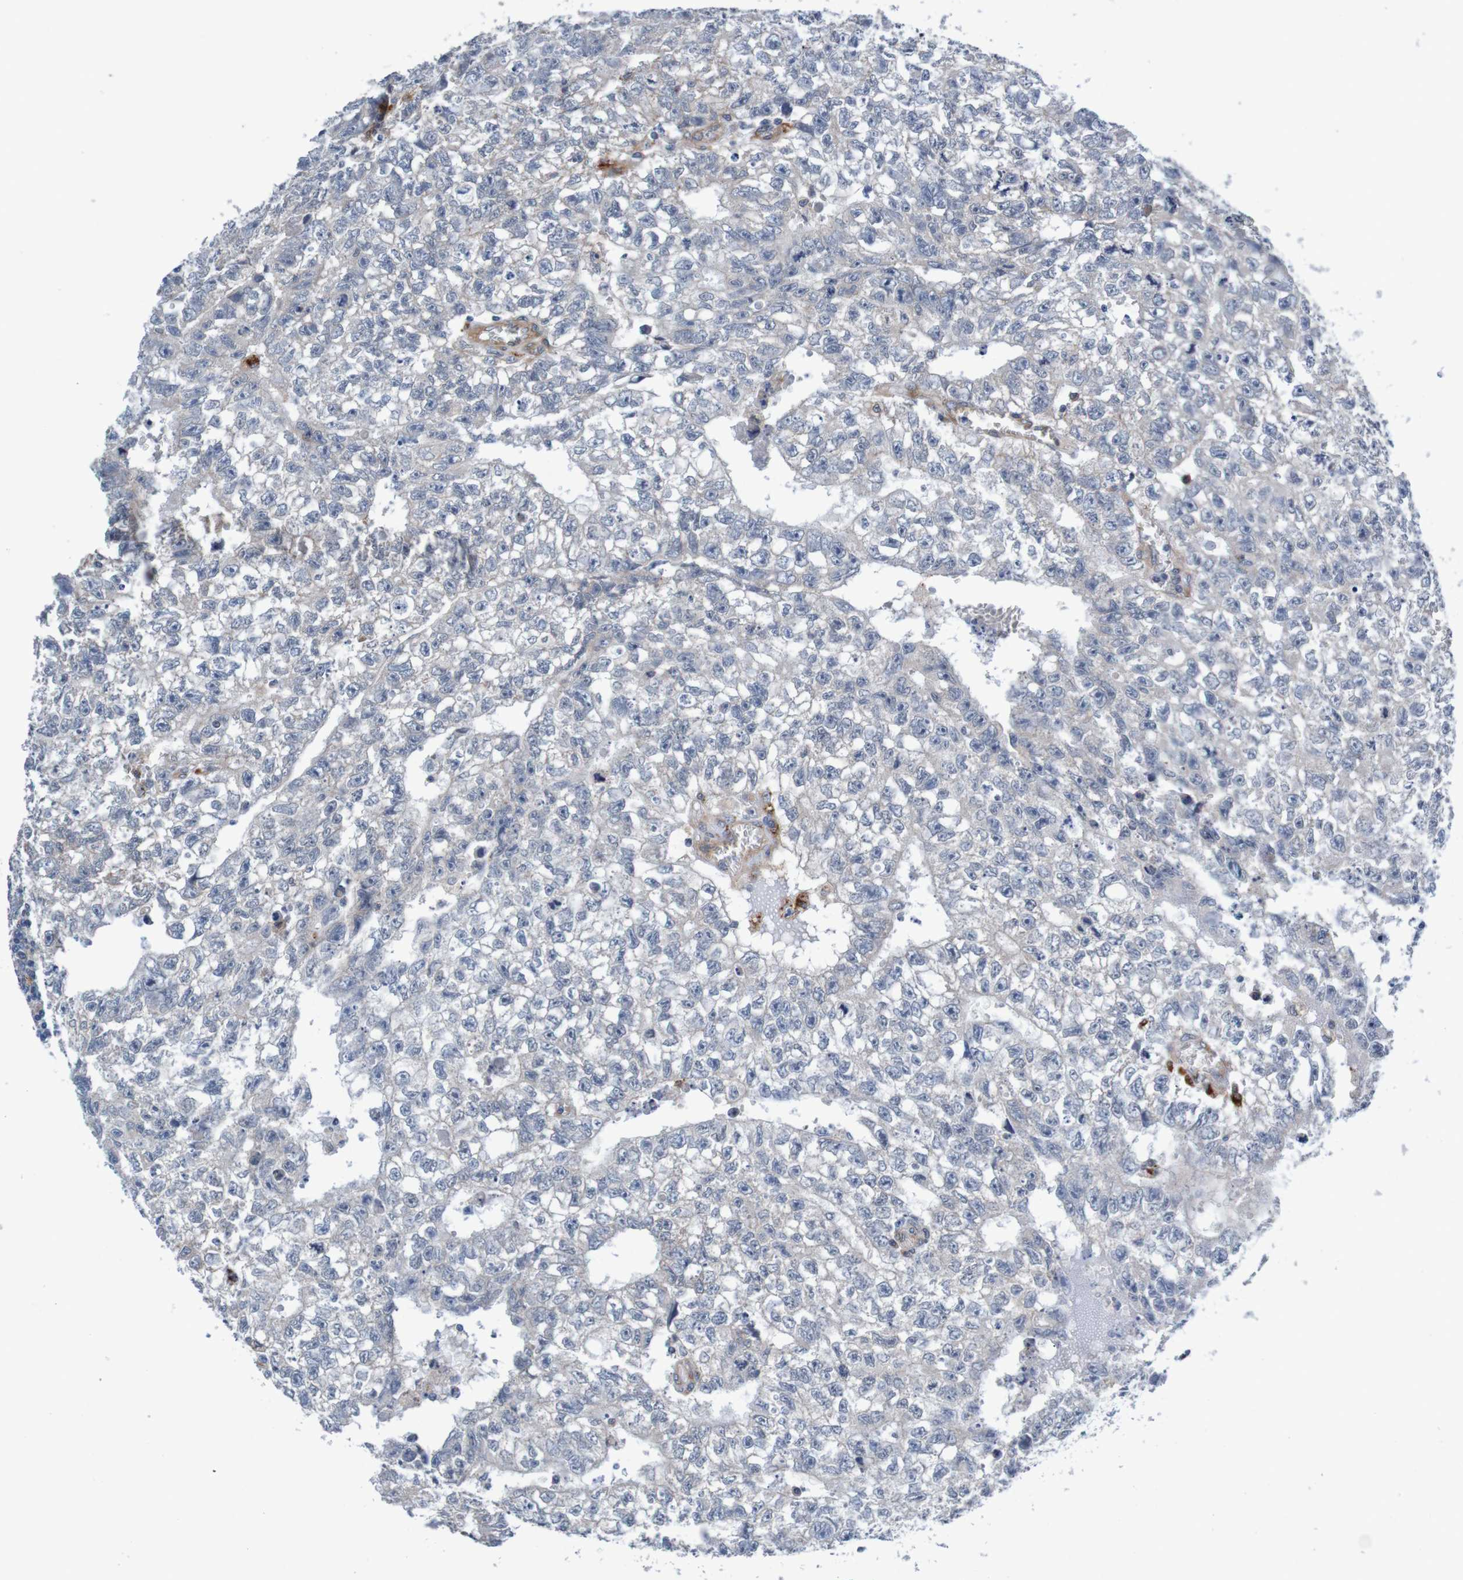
{"staining": {"intensity": "negative", "quantity": "none", "location": "none"}, "tissue": "testis cancer", "cell_type": "Tumor cells", "image_type": "cancer", "snomed": [{"axis": "morphology", "description": "Seminoma, NOS"}, {"axis": "morphology", "description": "Carcinoma, Embryonal, NOS"}, {"axis": "topography", "description": "Testis"}], "caption": "DAB (3,3'-diaminobenzidine) immunohistochemical staining of human testis seminoma exhibits no significant staining in tumor cells.", "gene": "CPED1", "patient": {"sex": "male", "age": 38}}